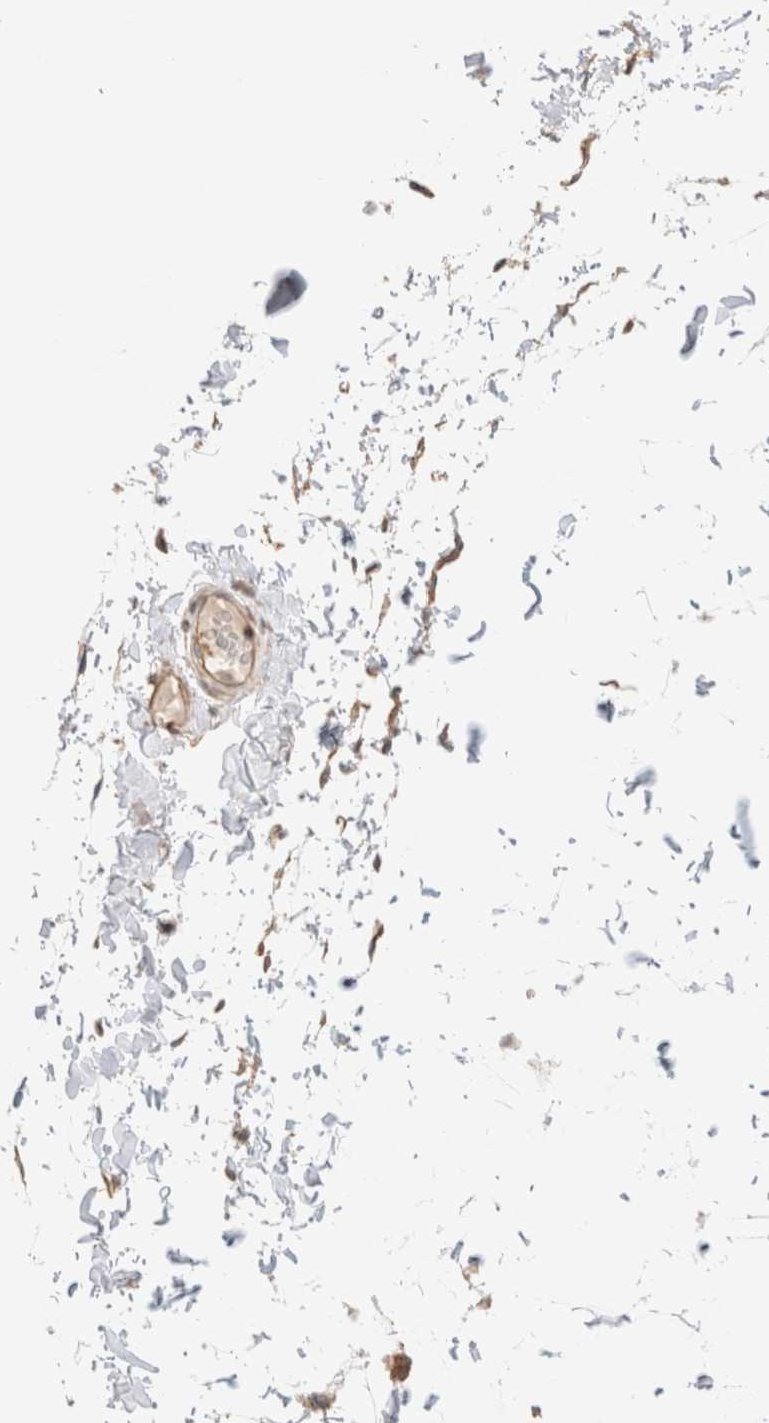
{"staining": {"intensity": "weak", "quantity": "25%-75%", "location": "cytoplasmic/membranous"}, "tissue": "adipose tissue", "cell_type": "Adipocytes", "image_type": "normal", "snomed": [{"axis": "morphology", "description": "Normal tissue, NOS"}, {"axis": "topography", "description": "Adipose tissue"}, {"axis": "topography", "description": "Vascular tissue"}, {"axis": "topography", "description": "Peripheral nerve tissue"}], "caption": "DAB immunohistochemical staining of unremarkable adipose tissue demonstrates weak cytoplasmic/membranous protein positivity in about 25%-75% of adipocytes.", "gene": "CFAP418", "patient": {"sex": "male", "age": 25}}